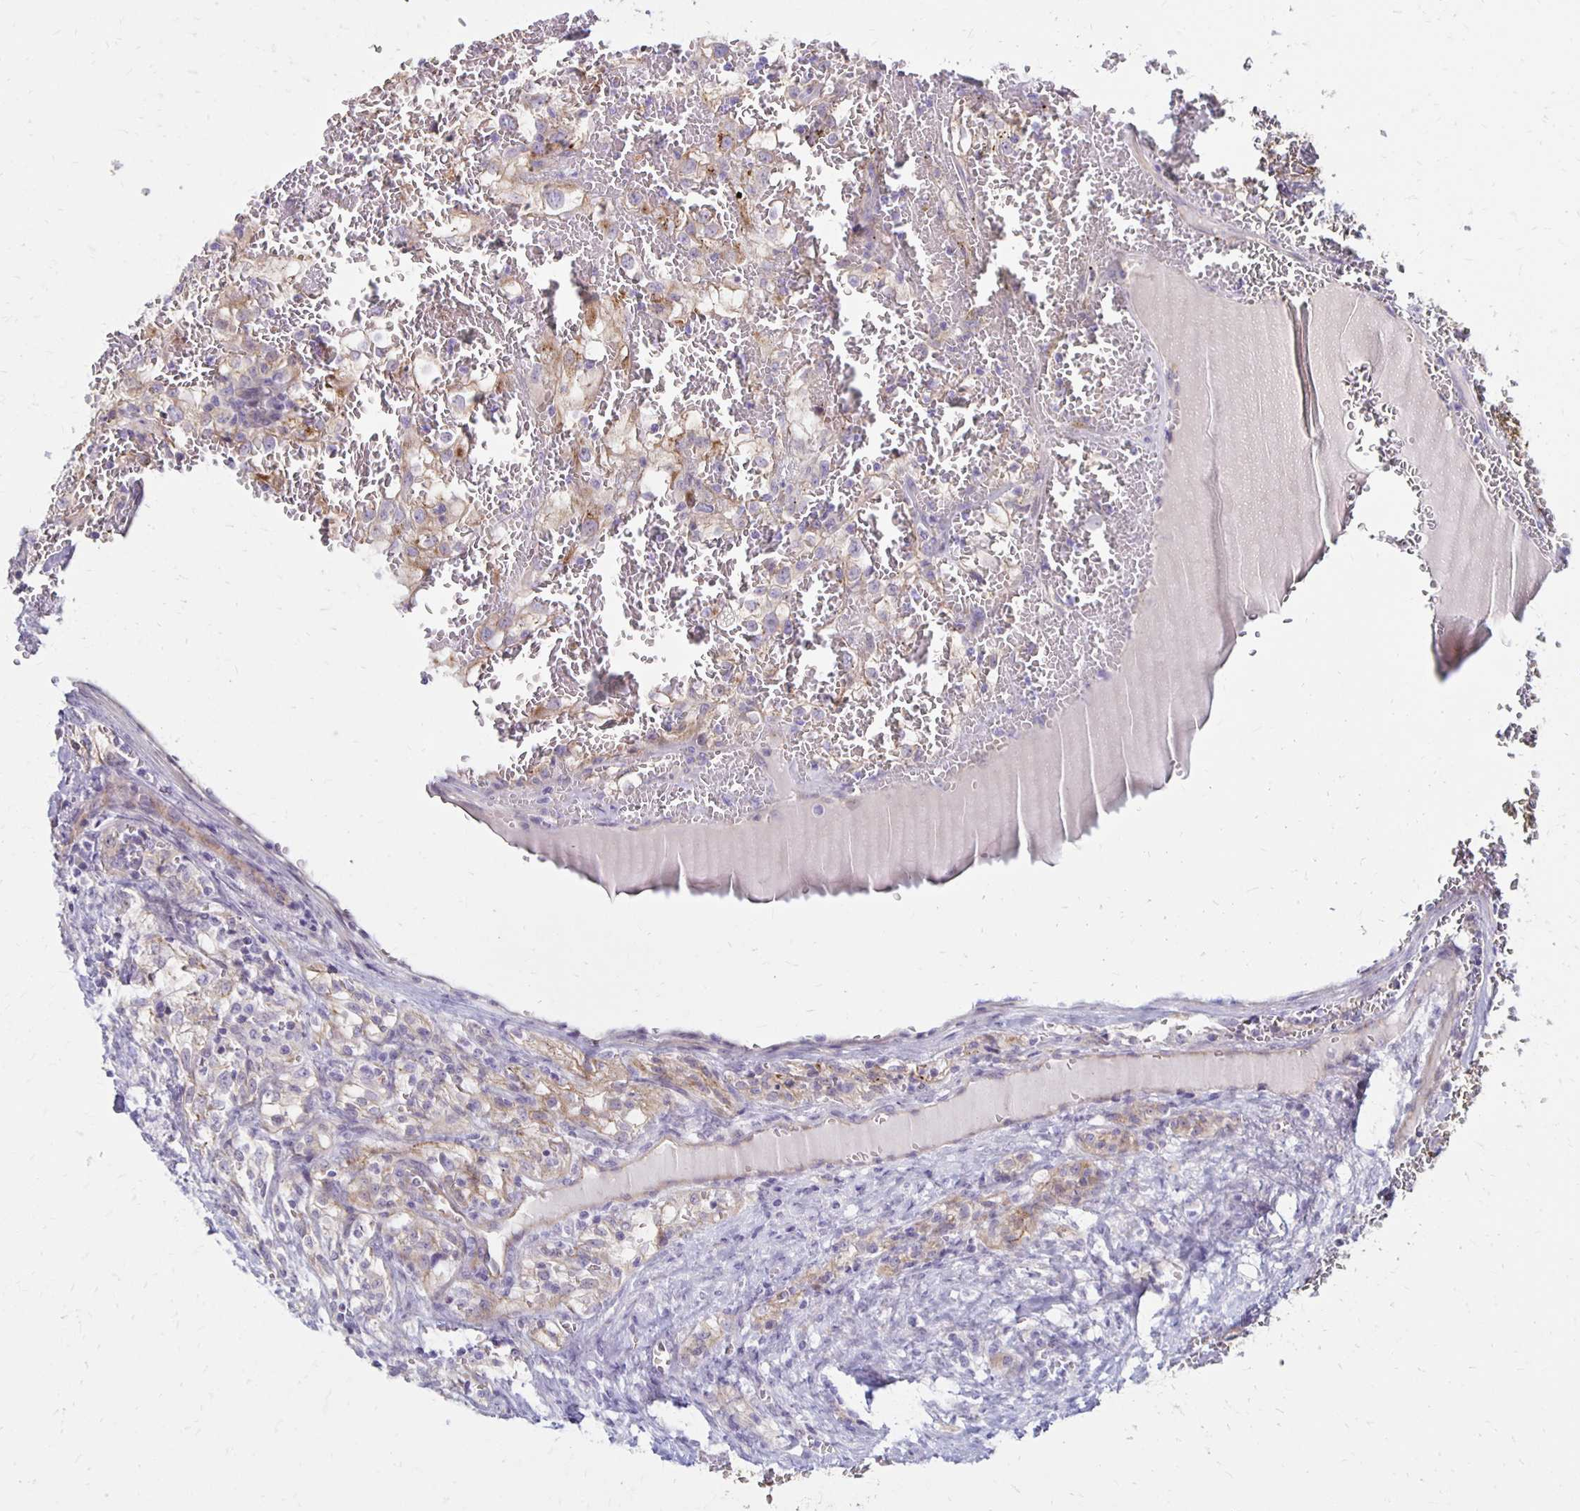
{"staining": {"intensity": "weak", "quantity": "<25%", "location": "cytoplasmic/membranous"}, "tissue": "renal cancer", "cell_type": "Tumor cells", "image_type": "cancer", "snomed": [{"axis": "morphology", "description": "Adenocarcinoma, NOS"}, {"axis": "topography", "description": "Kidney"}], "caption": "Immunohistochemistry of renal cancer reveals no positivity in tumor cells.", "gene": "KATNBL1", "patient": {"sex": "female", "age": 74}}